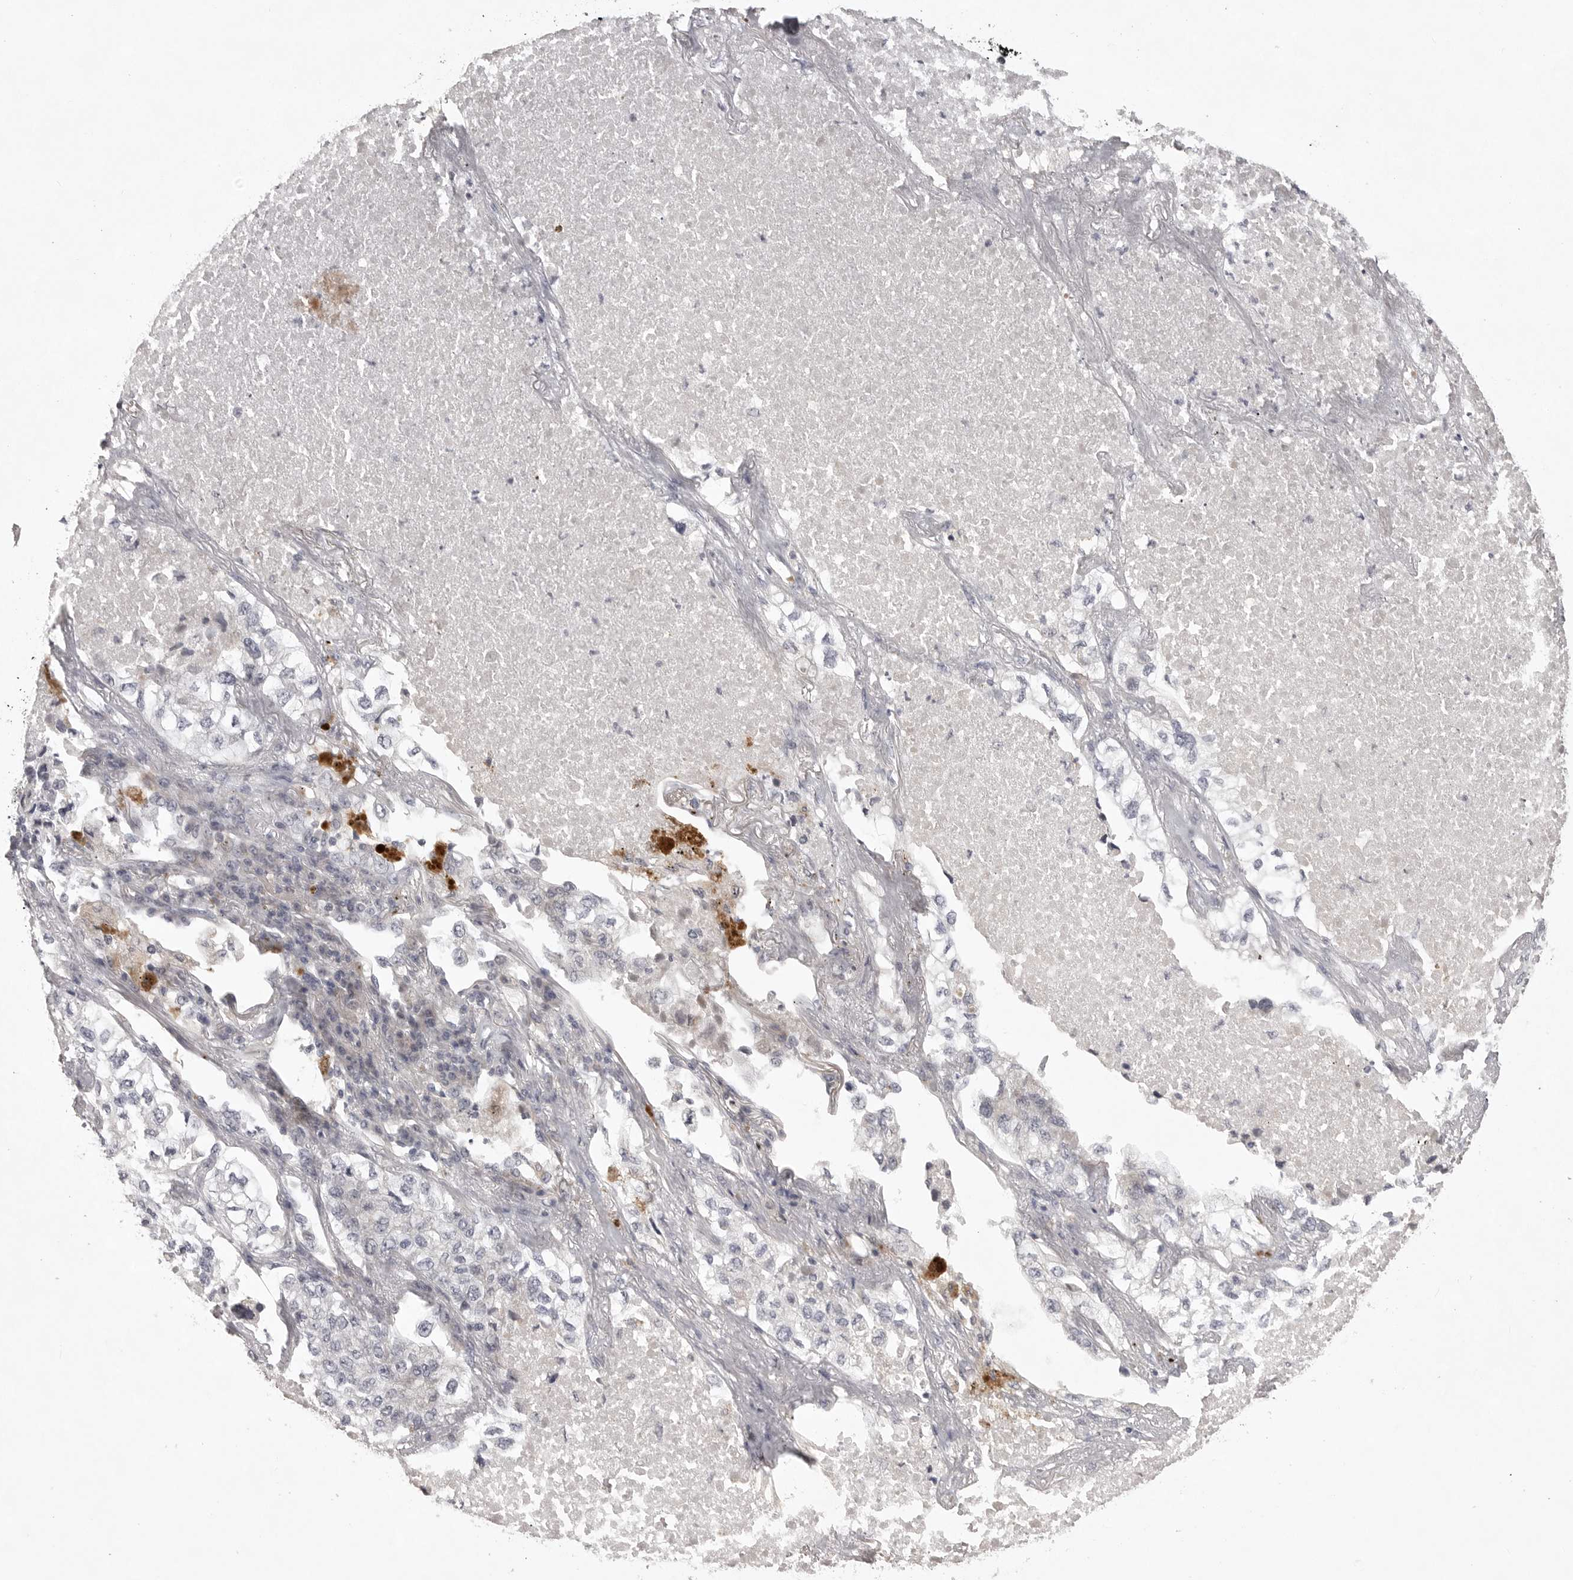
{"staining": {"intensity": "negative", "quantity": "none", "location": "none"}, "tissue": "lung cancer", "cell_type": "Tumor cells", "image_type": "cancer", "snomed": [{"axis": "morphology", "description": "Adenocarcinoma, NOS"}, {"axis": "topography", "description": "Lung"}], "caption": "The histopathology image demonstrates no significant staining in tumor cells of adenocarcinoma (lung). (DAB immunohistochemistry (IHC) with hematoxylin counter stain).", "gene": "CD300LD", "patient": {"sex": "male", "age": 63}}